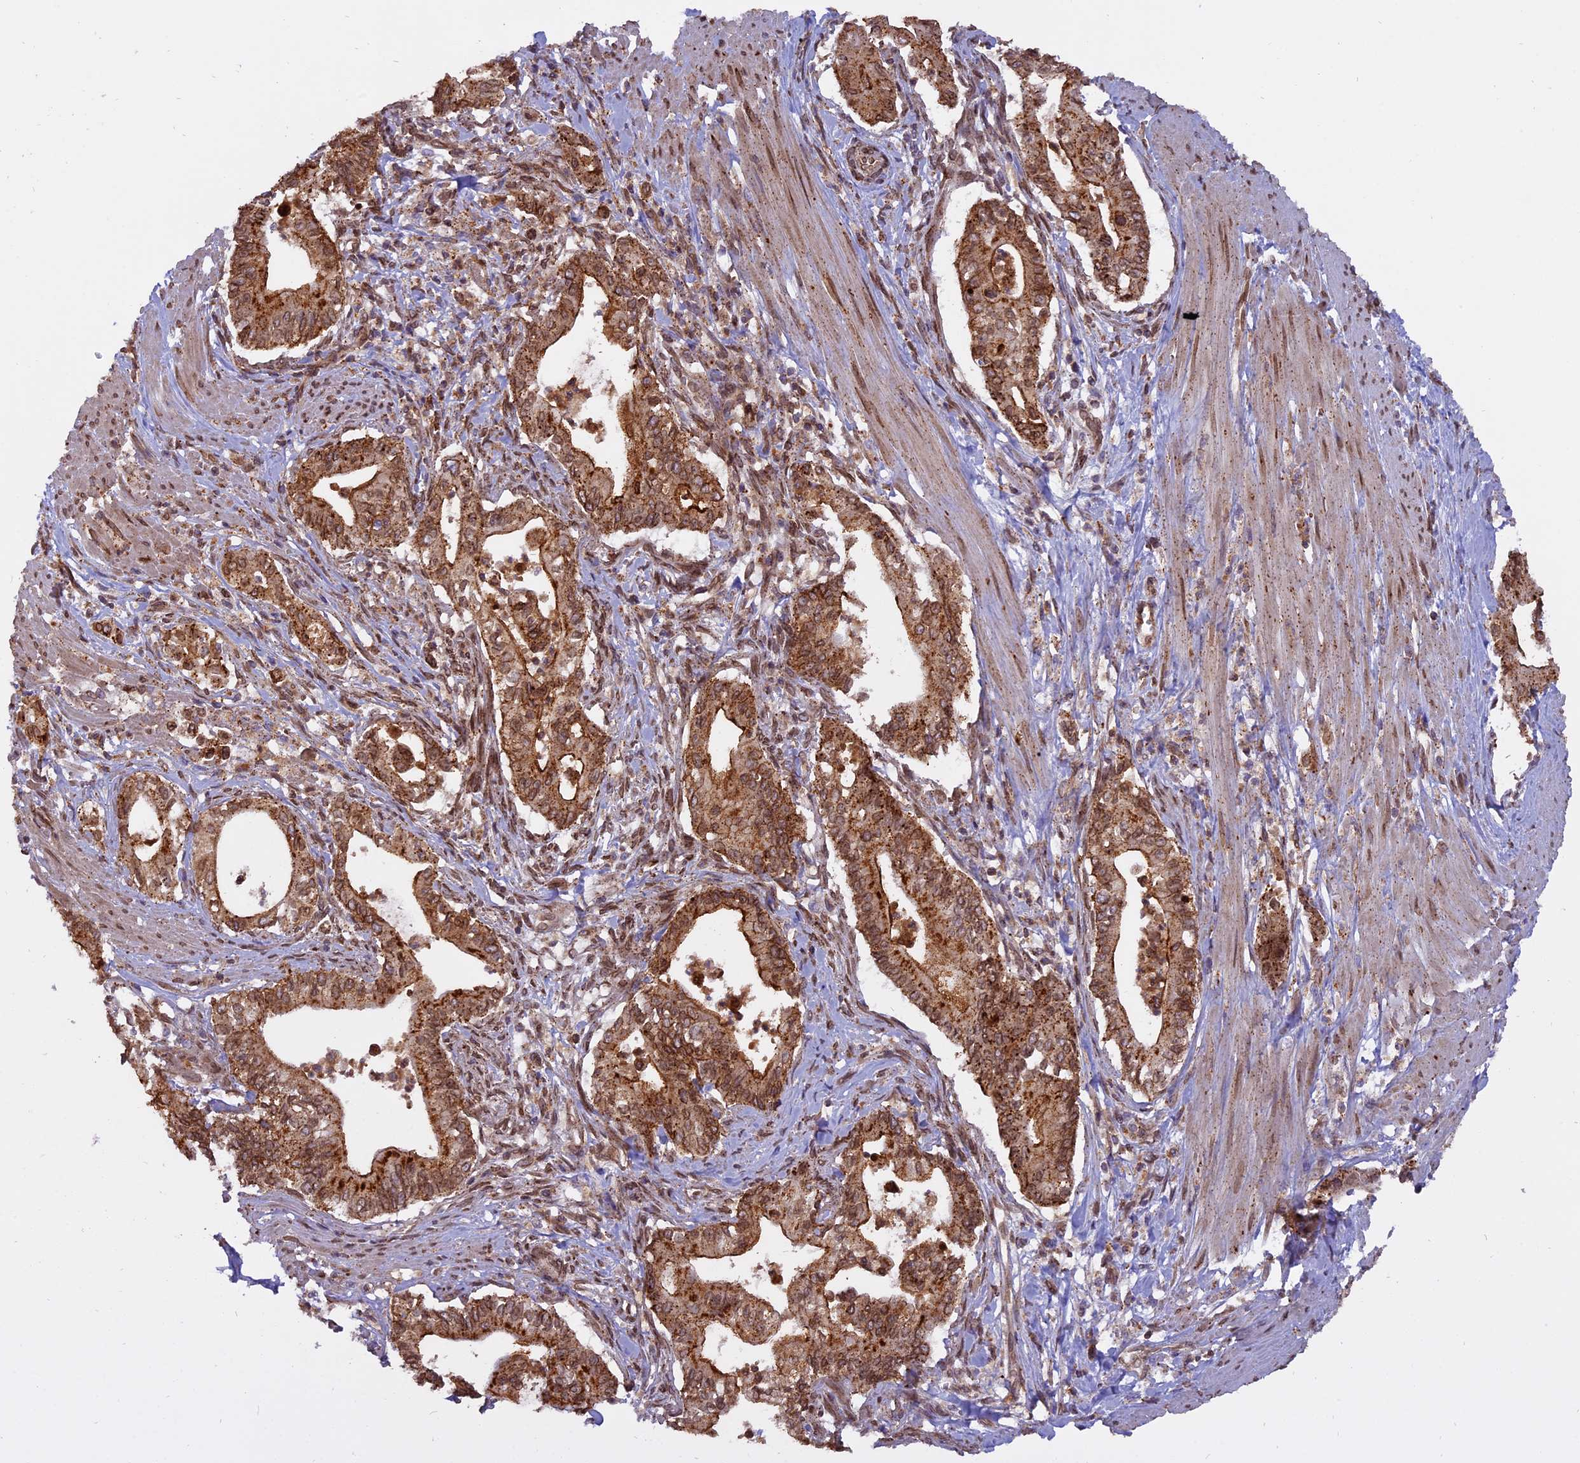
{"staining": {"intensity": "strong", "quantity": ">75%", "location": "cytoplasmic/membranous"}, "tissue": "pancreatic cancer", "cell_type": "Tumor cells", "image_type": "cancer", "snomed": [{"axis": "morphology", "description": "Adenocarcinoma, NOS"}, {"axis": "topography", "description": "Pancreas"}], "caption": "Human adenocarcinoma (pancreatic) stained with a brown dye reveals strong cytoplasmic/membranous positive staining in approximately >75% of tumor cells.", "gene": "CHMP2A", "patient": {"sex": "male", "age": 78}}